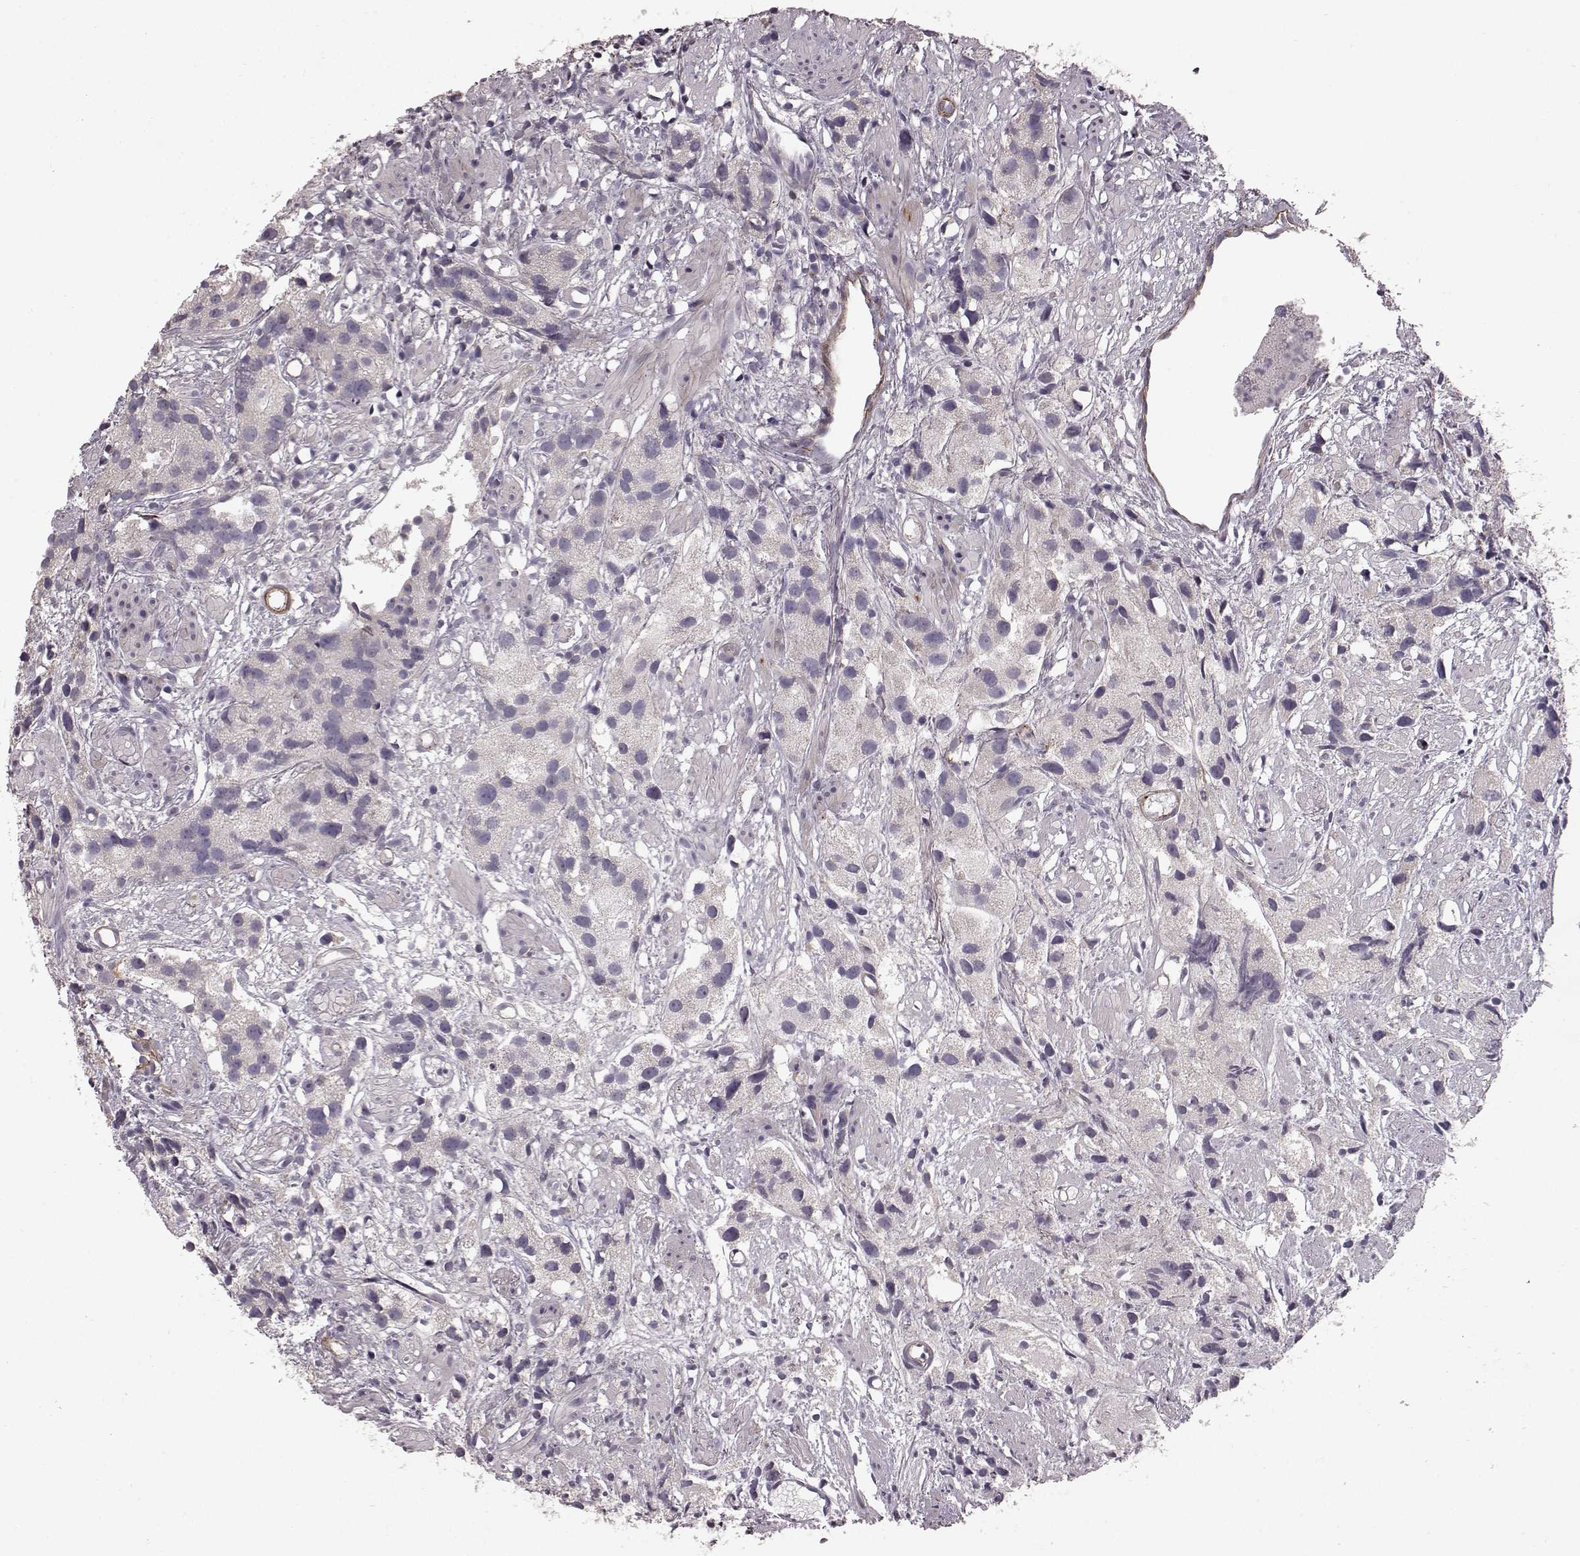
{"staining": {"intensity": "negative", "quantity": "none", "location": "none"}, "tissue": "prostate cancer", "cell_type": "Tumor cells", "image_type": "cancer", "snomed": [{"axis": "morphology", "description": "Adenocarcinoma, High grade"}, {"axis": "topography", "description": "Prostate"}], "caption": "Image shows no protein positivity in tumor cells of prostate cancer tissue. (Immunohistochemistry, brightfield microscopy, high magnification).", "gene": "SLC22A18", "patient": {"sex": "male", "age": 68}}